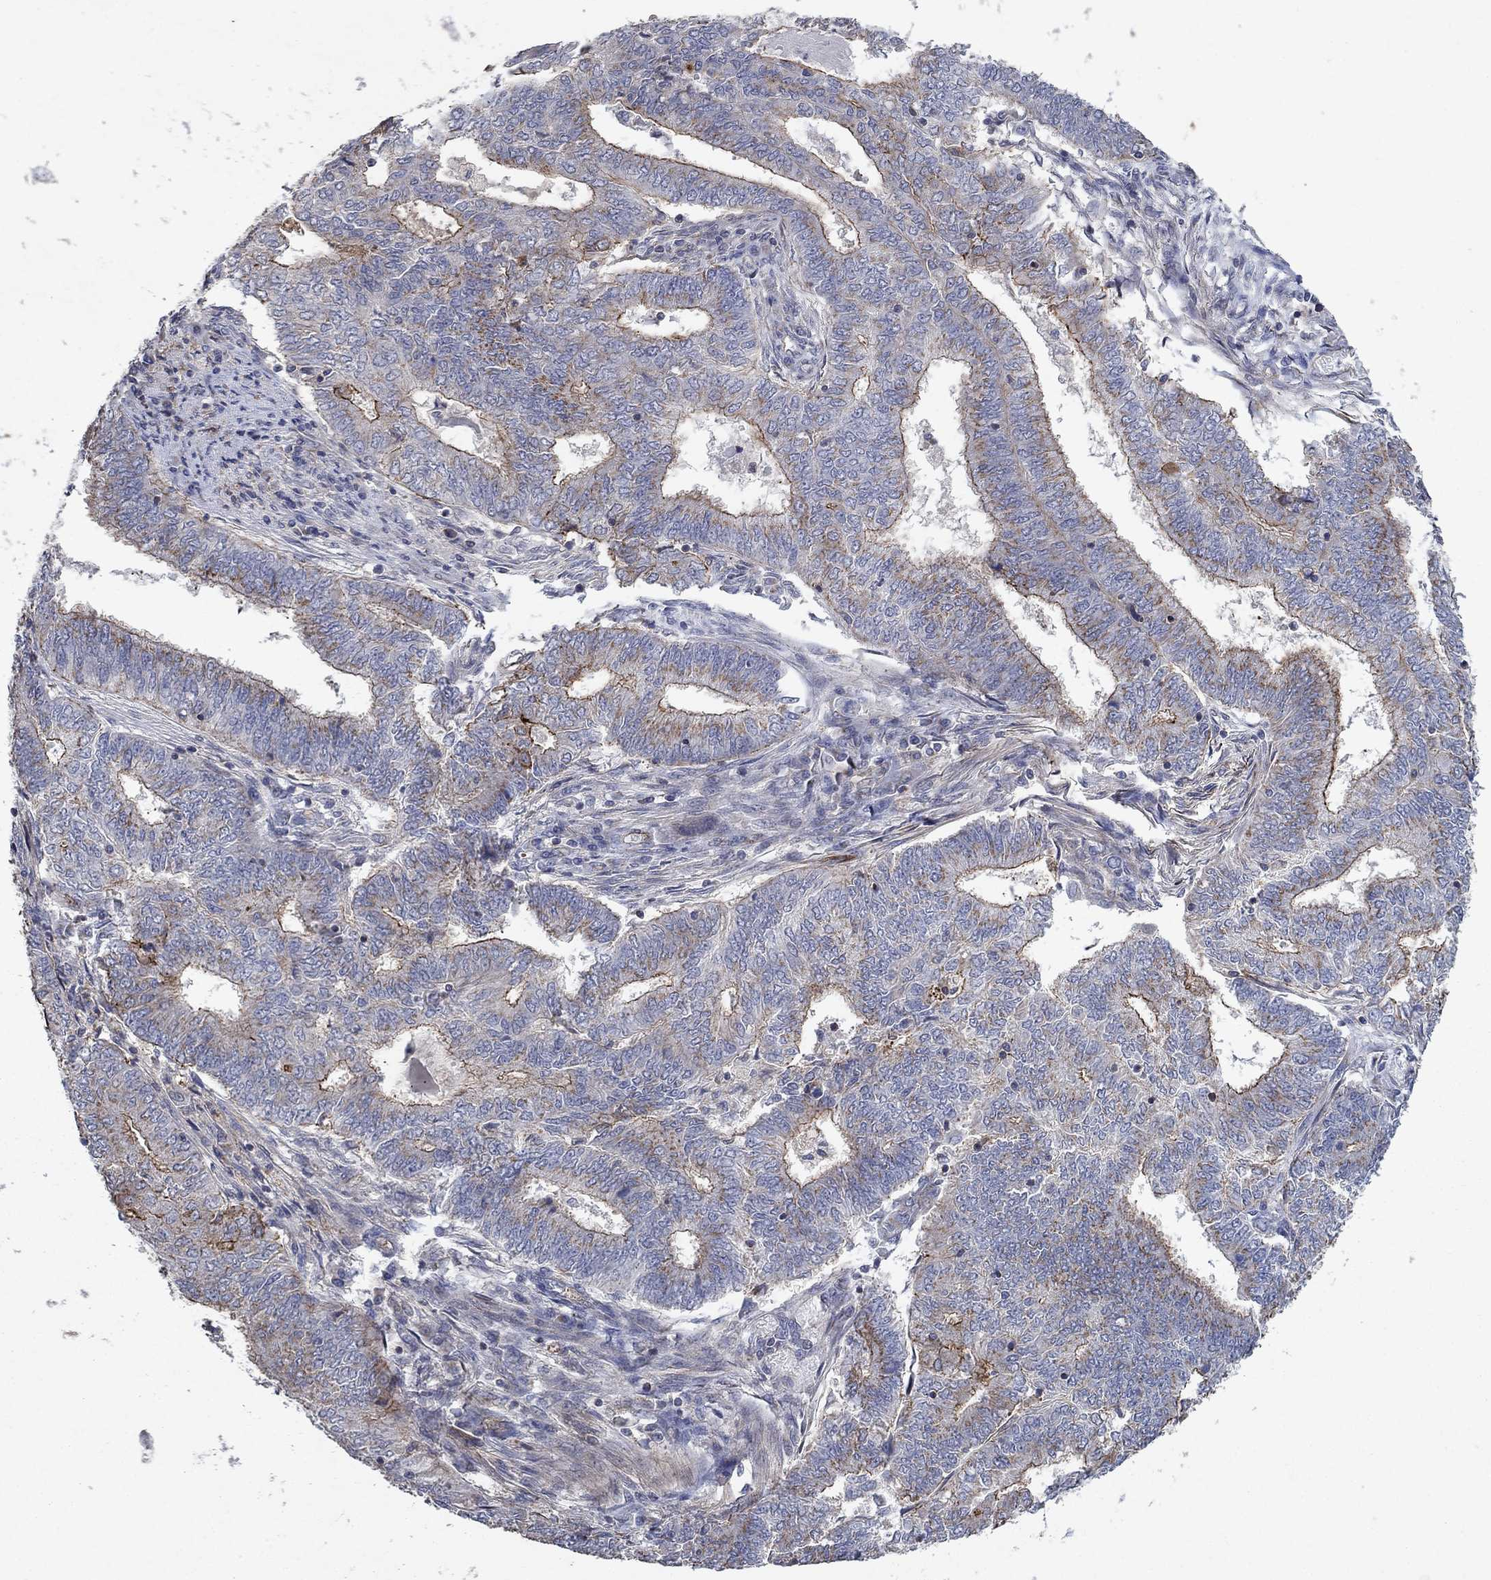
{"staining": {"intensity": "strong", "quantity": "<25%", "location": "cytoplasmic/membranous"}, "tissue": "endometrial cancer", "cell_type": "Tumor cells", "image_type": "cancer", "snomed": [{"axis": "morphology", "description": "Adenocarcinoma, NOS"}, {"axis": "topography", "description": "Endometrium"}], "caption": "Endometrial cancer (adenocarcinoma) stained with DAB (3,3'-diaminobenzidine) immunohistochemistry (IHC) reveals medium levels of strong cytoplasmic/membranous positivity in approximately <25% of tumor cells.", "gene": "FRG1", "patient": {"sex": "female", "age": 62}}